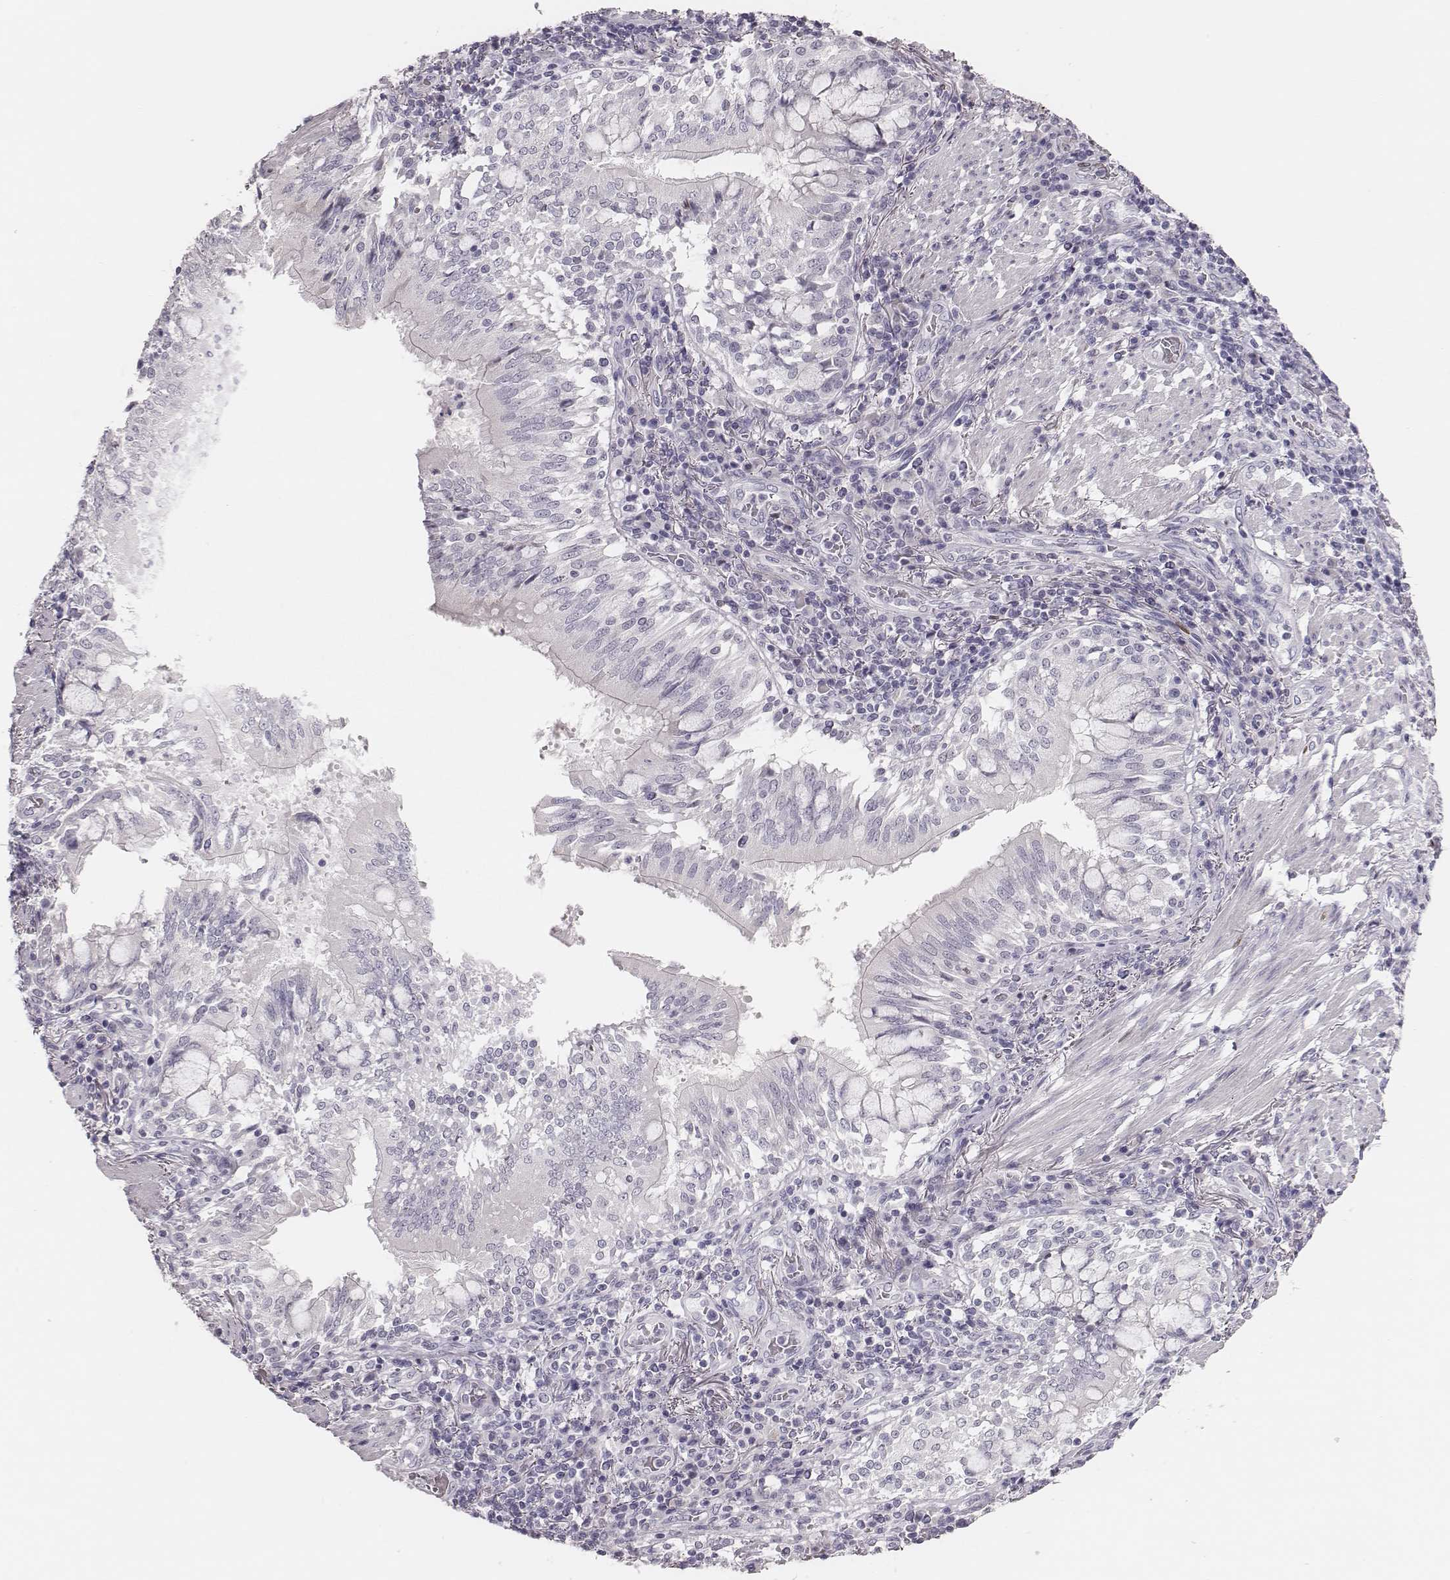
{"staining": {"intensity": "negative", "quantity": "none", "location": "none"}, "tissue": "lung cancer", "cell_type": "Tumor cells", "image_type": "cancer", "snomed": [{"axis": "morphology", "description": "Normal tissue, NOS"}, {"axis": "morphology", "description": "Squamous cell carcinoma, NOS"}, {"axis": "topography", "description": "Bronchus"}, {"axis": "topography", "description": "Lung"}], "caption": "Lung cancer (squamous cell carcinoma) was stained to show a protein in brown. There is no significant staining in tumor cells. (Stains: DAB (3,3'-diaminobenzidine) IHC with hematoxylin counter stain, Microscopy: brightfield microscopy at high magnification).", "gene": "ADGRF4", "patient": {"sex": "male", "age": 64}}